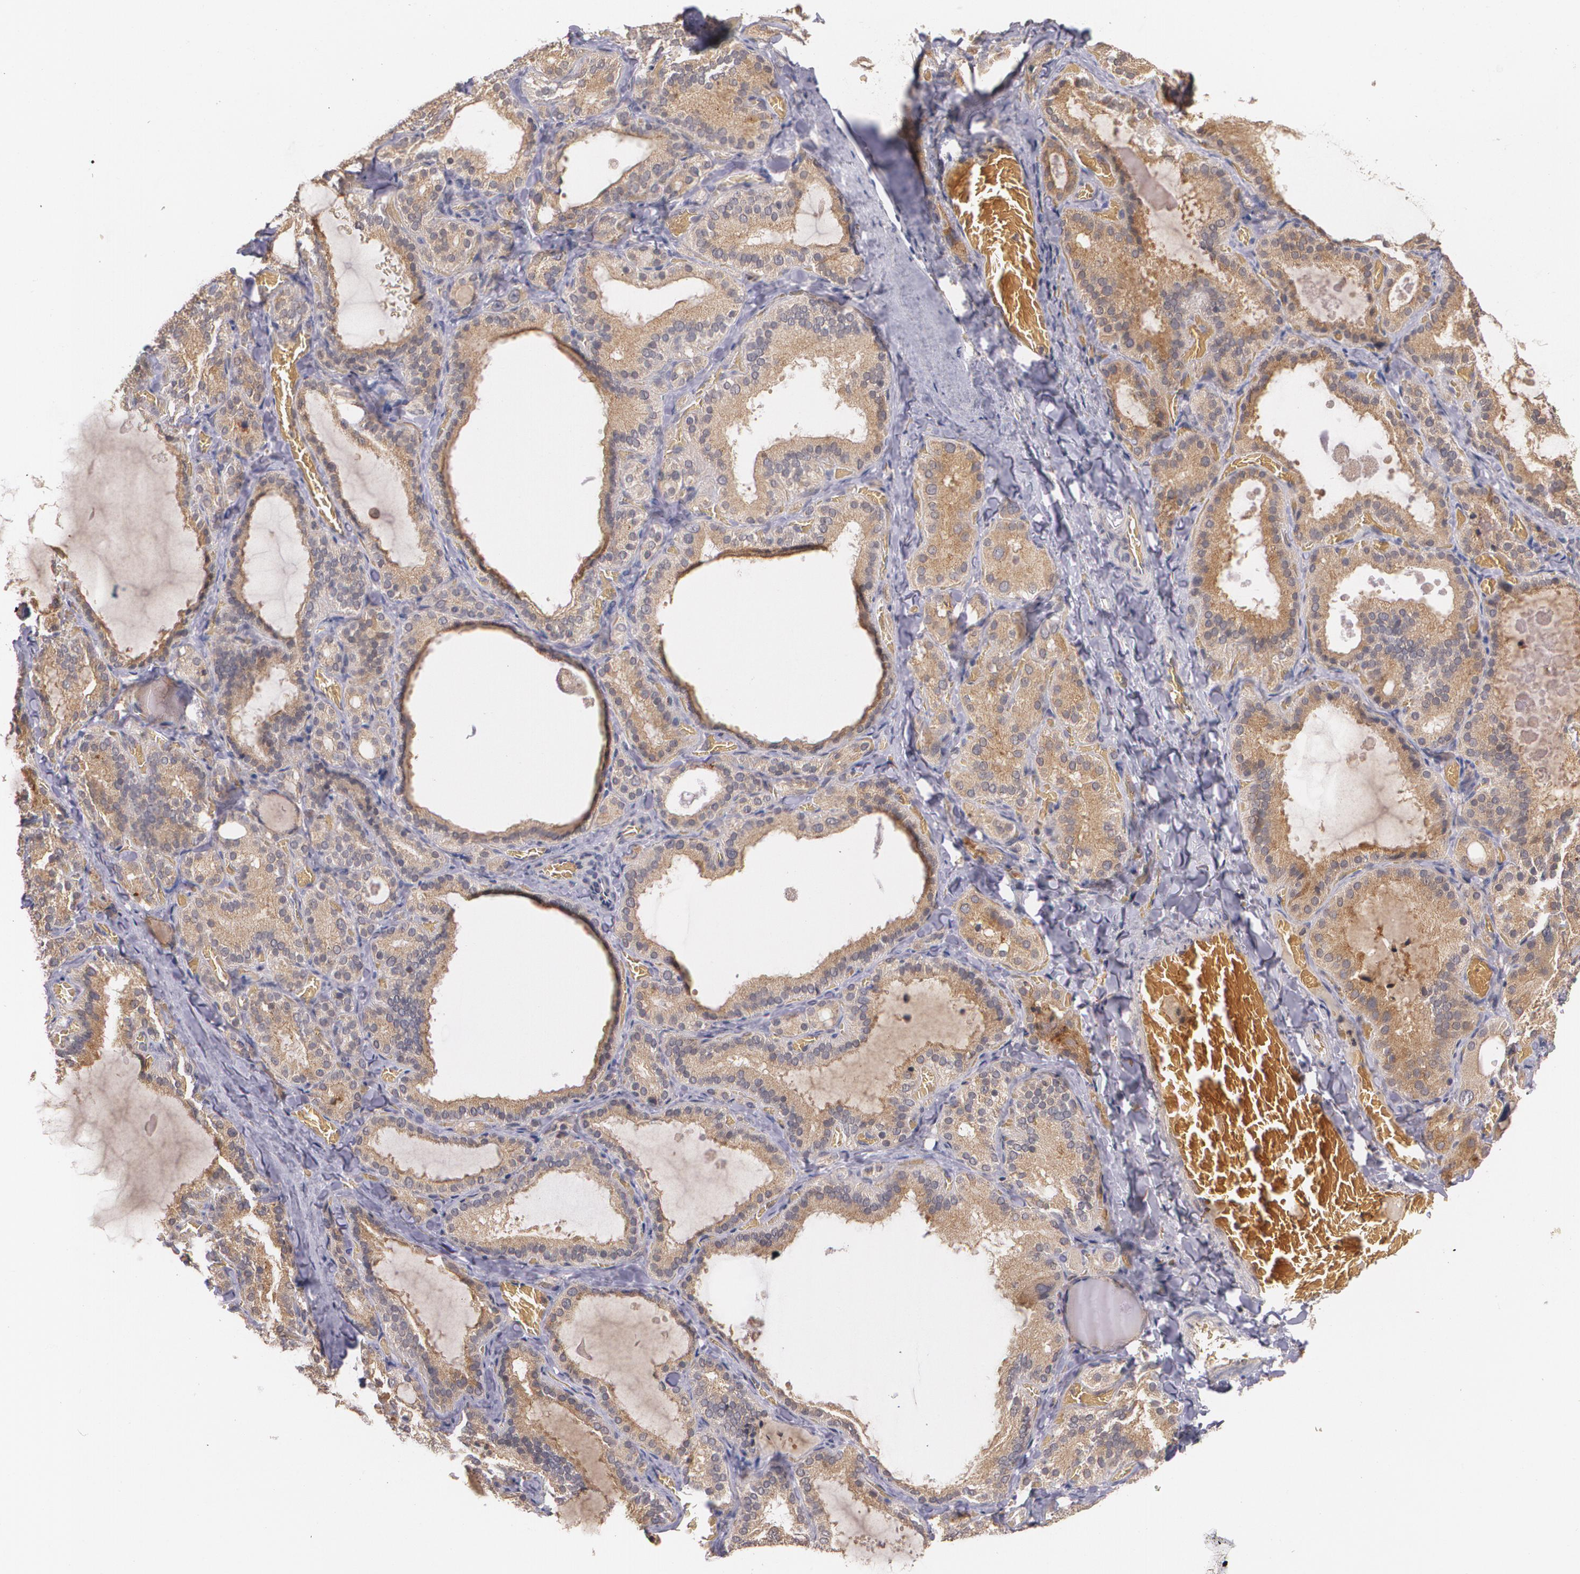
{"staining": {"intensity": "moderate", "quantity": ">75%", "location": "cytoplasmic/membranous"}, "tissue": "thyroid gland", "cell_type": "Glandular cells", "image_type": "normal", "snomed": [{"axis": "morphology", "description": "Normal tissue, NOS"}, {"axis": "topography", "description": "Thyroid gland"}], "caption": "Immunohistochemistry (IHC) (DAB) staining of benign human thyroid gland reveals moderate cytoplasmic/membranous protein staining in approximately >75% of glandular cells.", "gene": "IFNGR2", "patient": {"sex": "female", "age": 33}}